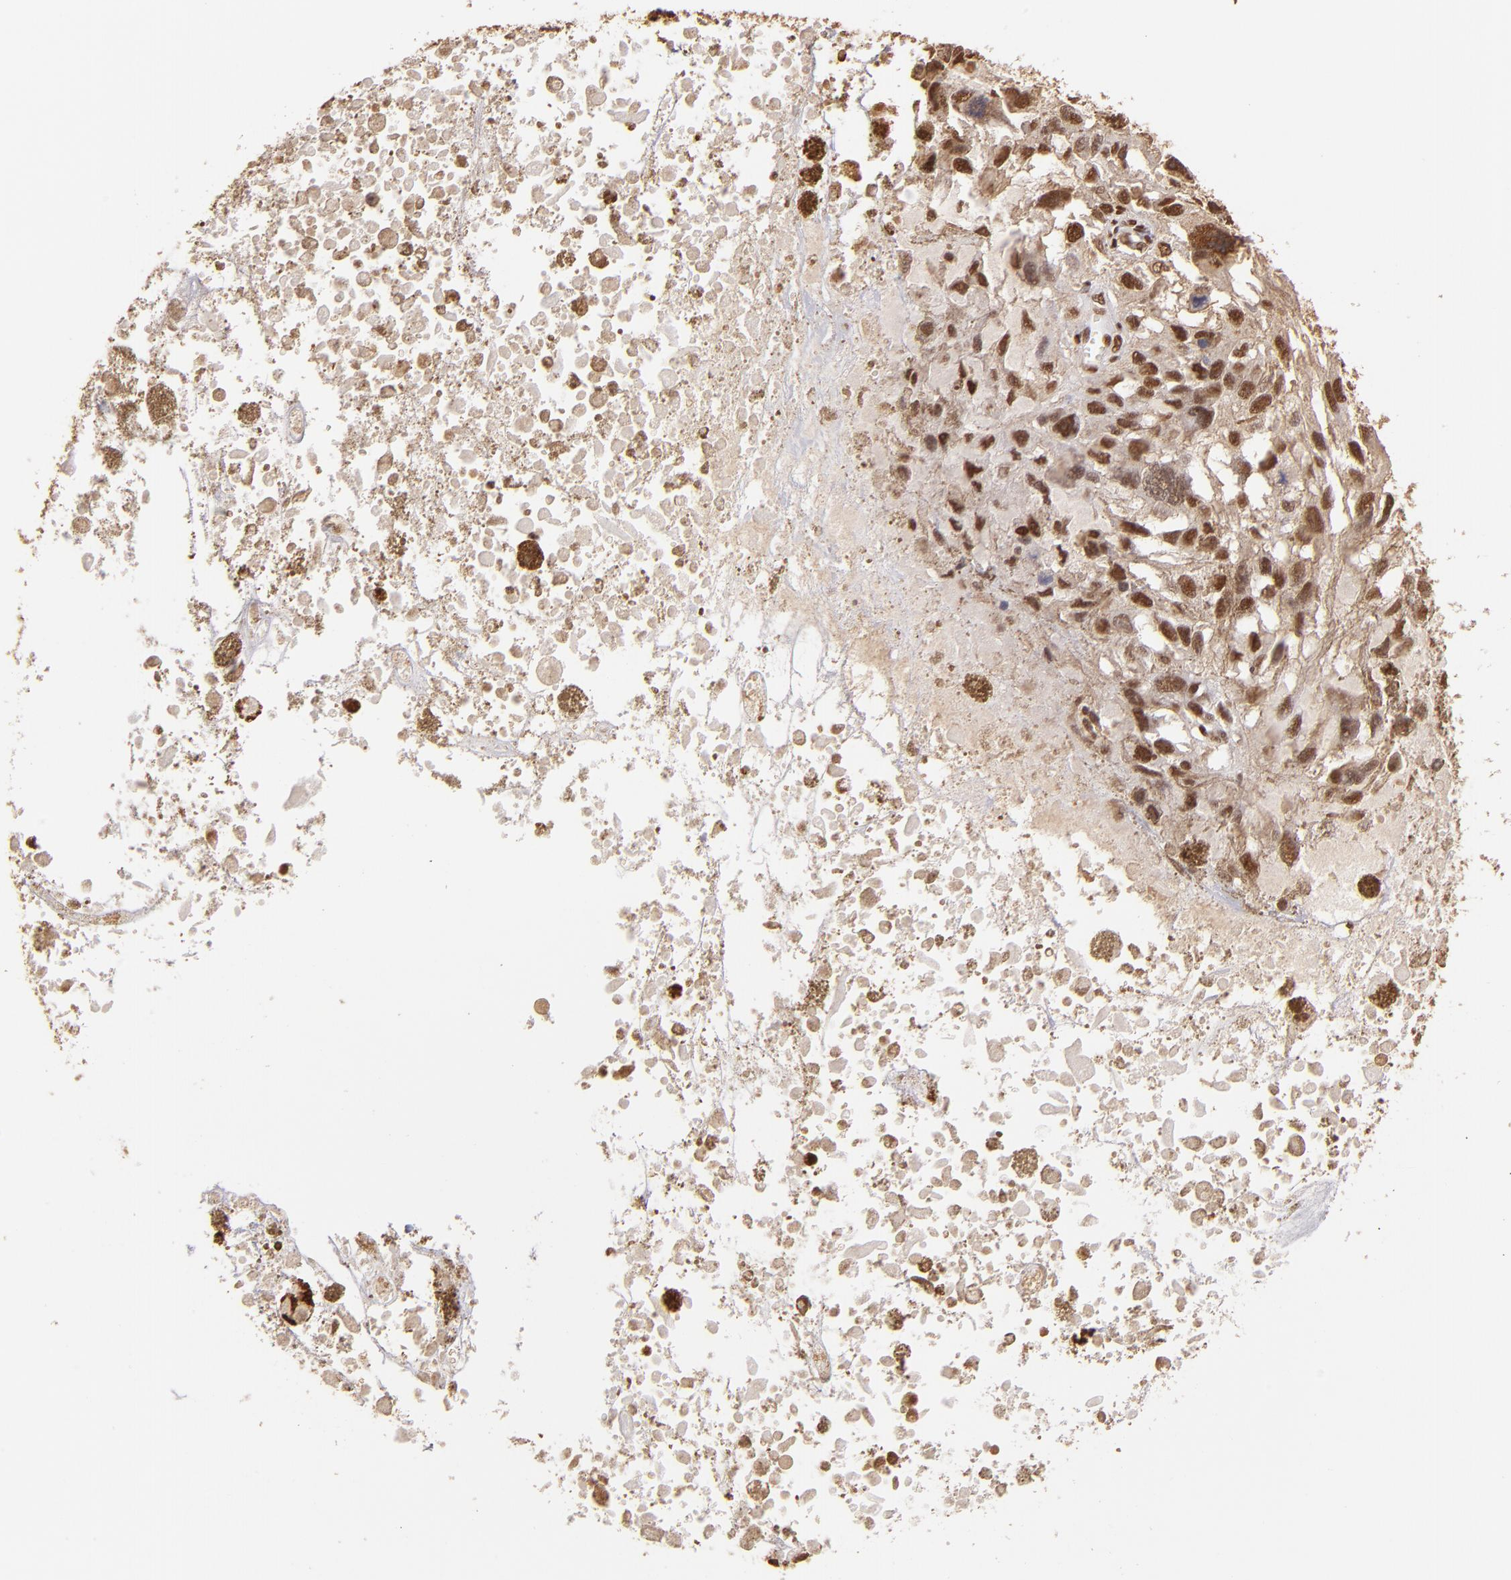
{"staining": {"intensity": "strong", "quantity": ">75%", "location": "cytoplasmic/membranous,nuclear"}, "tissue": "melanoma", "cell_type": "Tumor cells", "image_type": "cancer", "snomed": [{"axis": "morphology", "description": "Malignant melanoma, Metastatic site"}, {"axis": "topography", "description": "Lymph node"}], "caption": "A brown stain labels strong cytoplasmic/membranous and nuclear expression of a protein in human malignant melanoma (metastatic site) tumor cells.", "gene": "SP1", "patient": {"sex": "male", "age": 59}}